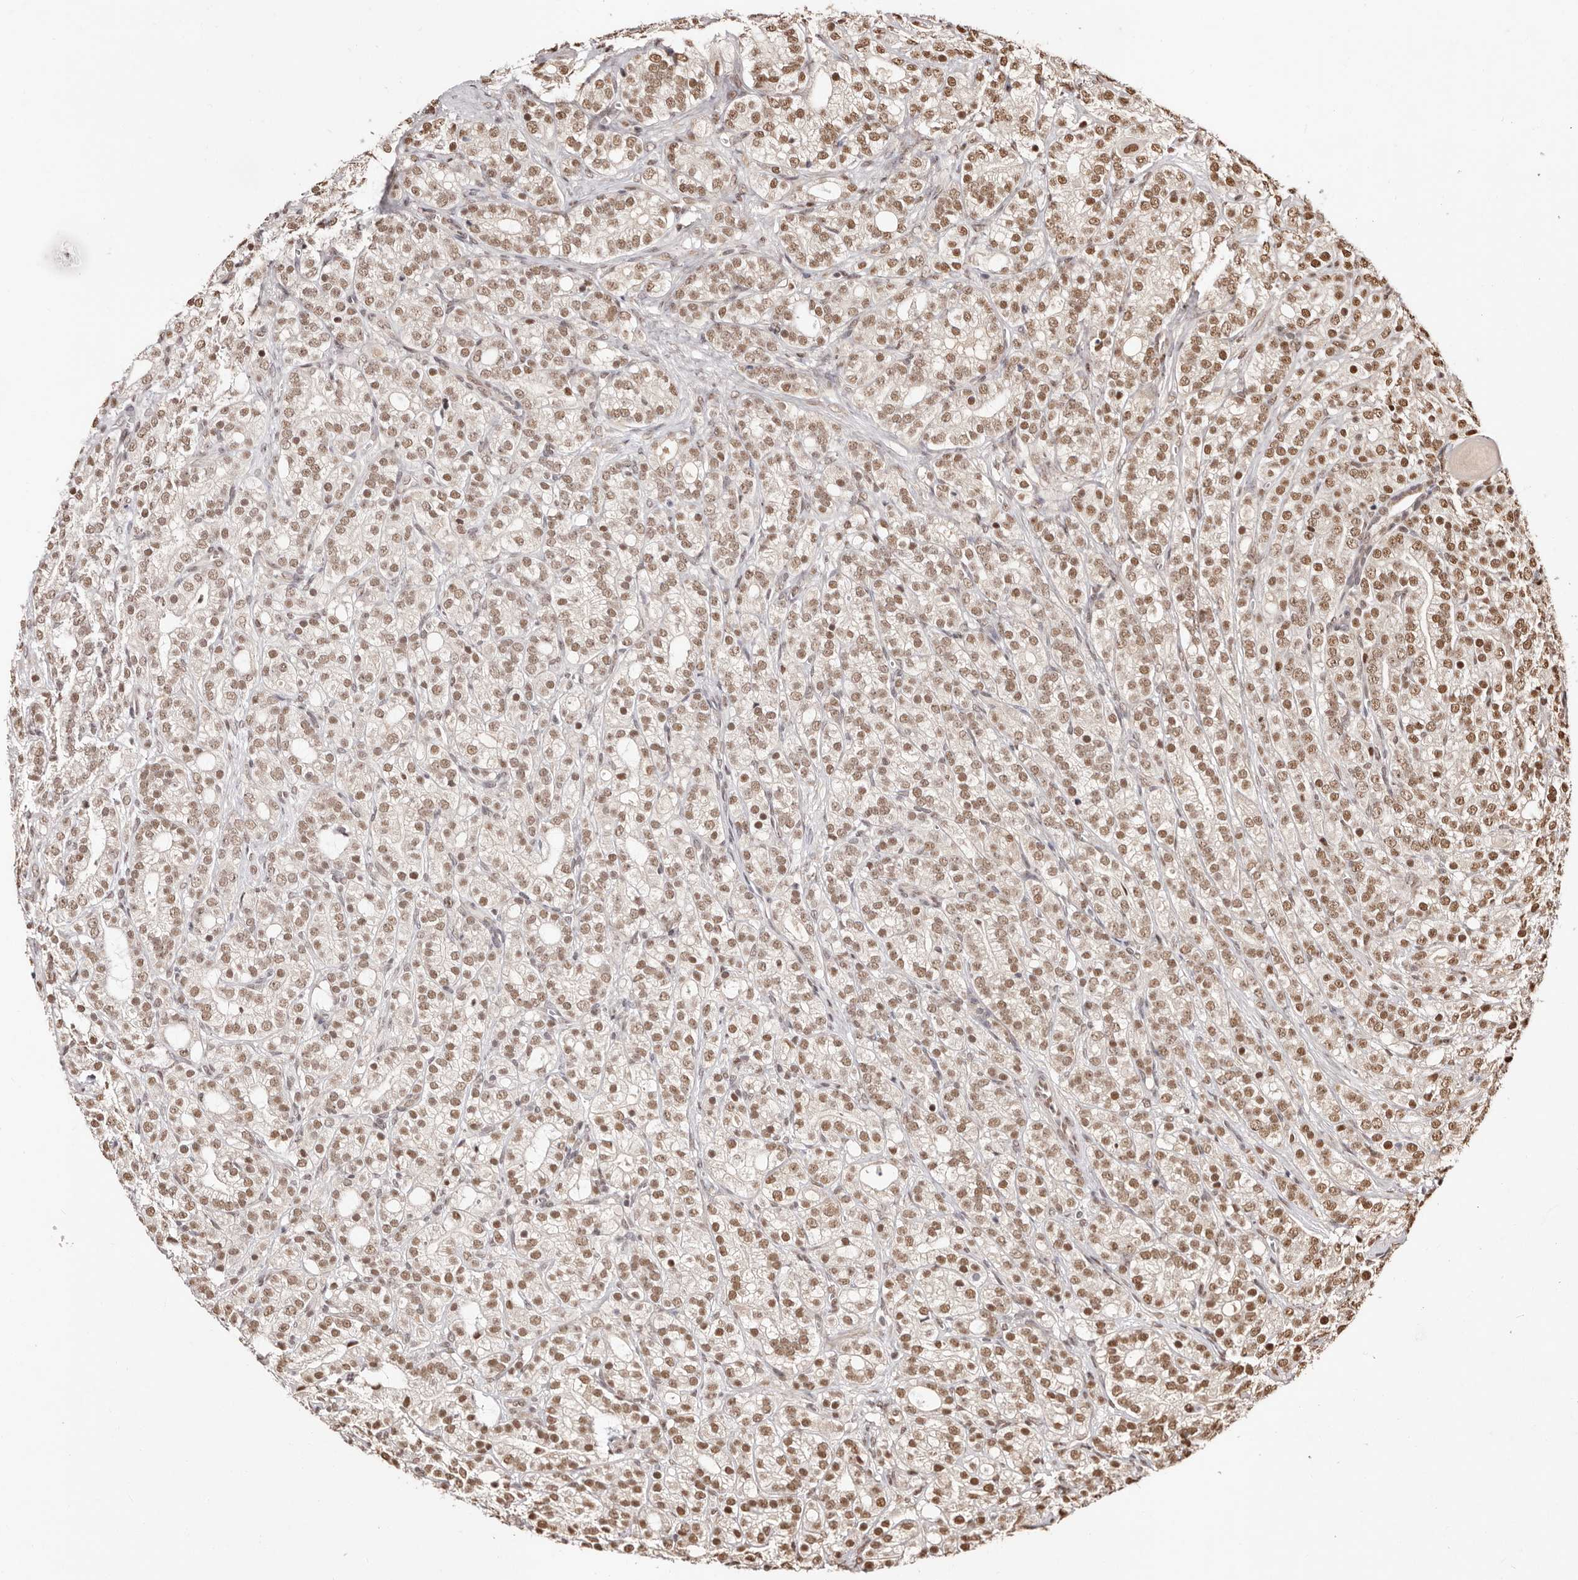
{"staining": {"intensity": "moderate", "quantity": ">75%", "location": "nuclear"}, "tissue": "prostate cancer", "cell_type": "Tumor cells", "image_type": "cancer", "snomed": [{"axis": "morphology", "description": "Adenocarcinoma, High grade"}, {"axis": "topography", "description": "Prostate"}], "caption": "Prostate cancer stained with immunohistochemistry (IHC) exhibits moderate nuclear staining in about >75% of tumor cells.", "gene": "BICRAL", "patient": {"sex": "male", "age": 57}}